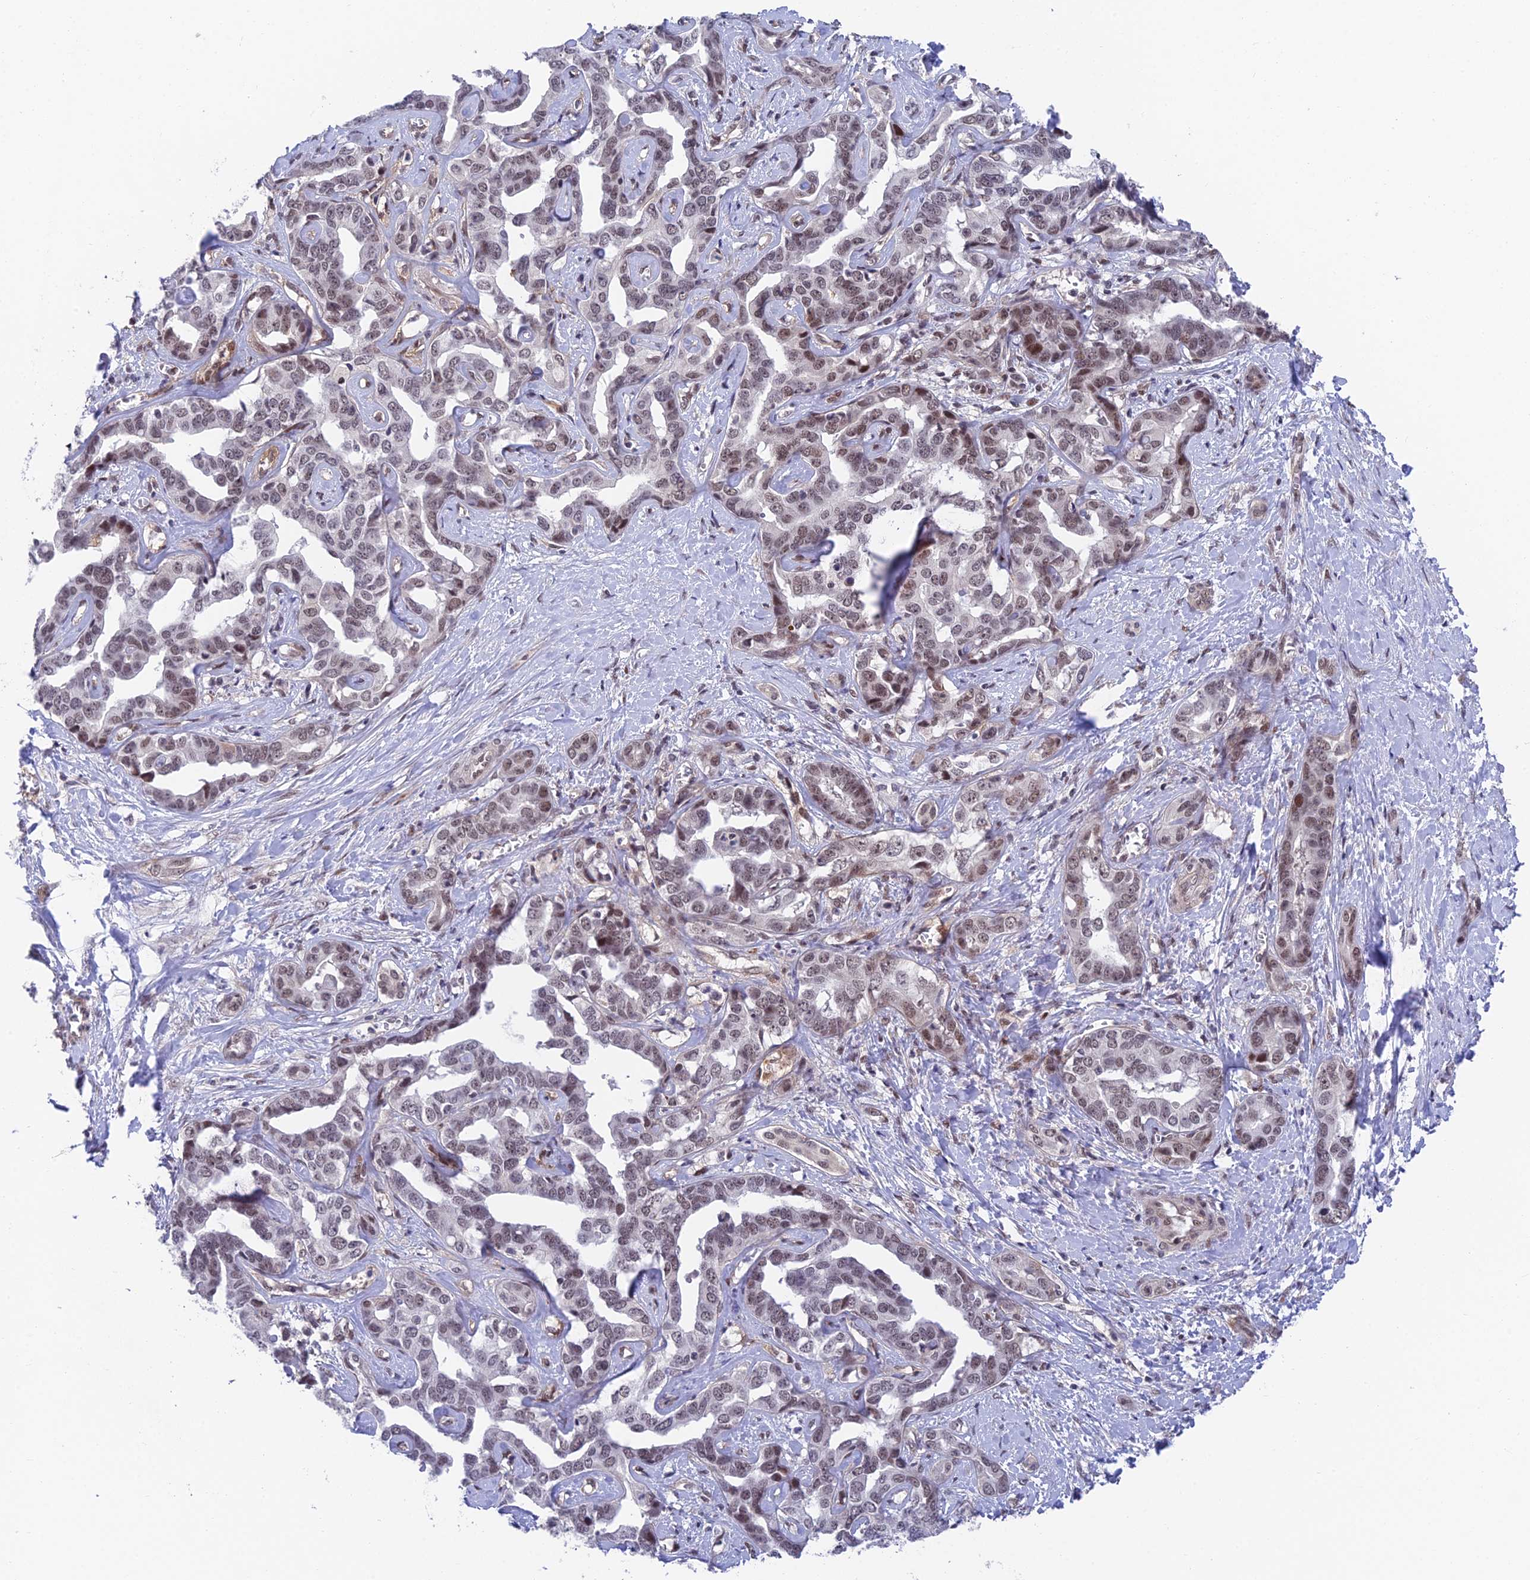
{"staining": {"intensity": "weak", "quantity": "25%-75%", "location": "nuclear"}, "tissue": "liver cancer", "cell_type": "Tumor cells", "image_type": "cancer", "snomed": [{"axis": "morphology", "description": "Cholangiocarcinoma"}, {"axis": "topography", "description": "Liver"}], "caption": "Liver cancer (cholangiocarcinoma) stained with a brown dye reveals weak nuclear positive positivity in approximately 25%-75% of tumor cells.", "gene": "NSMCE1", "patient": {"sex": "male", "age": 59}}